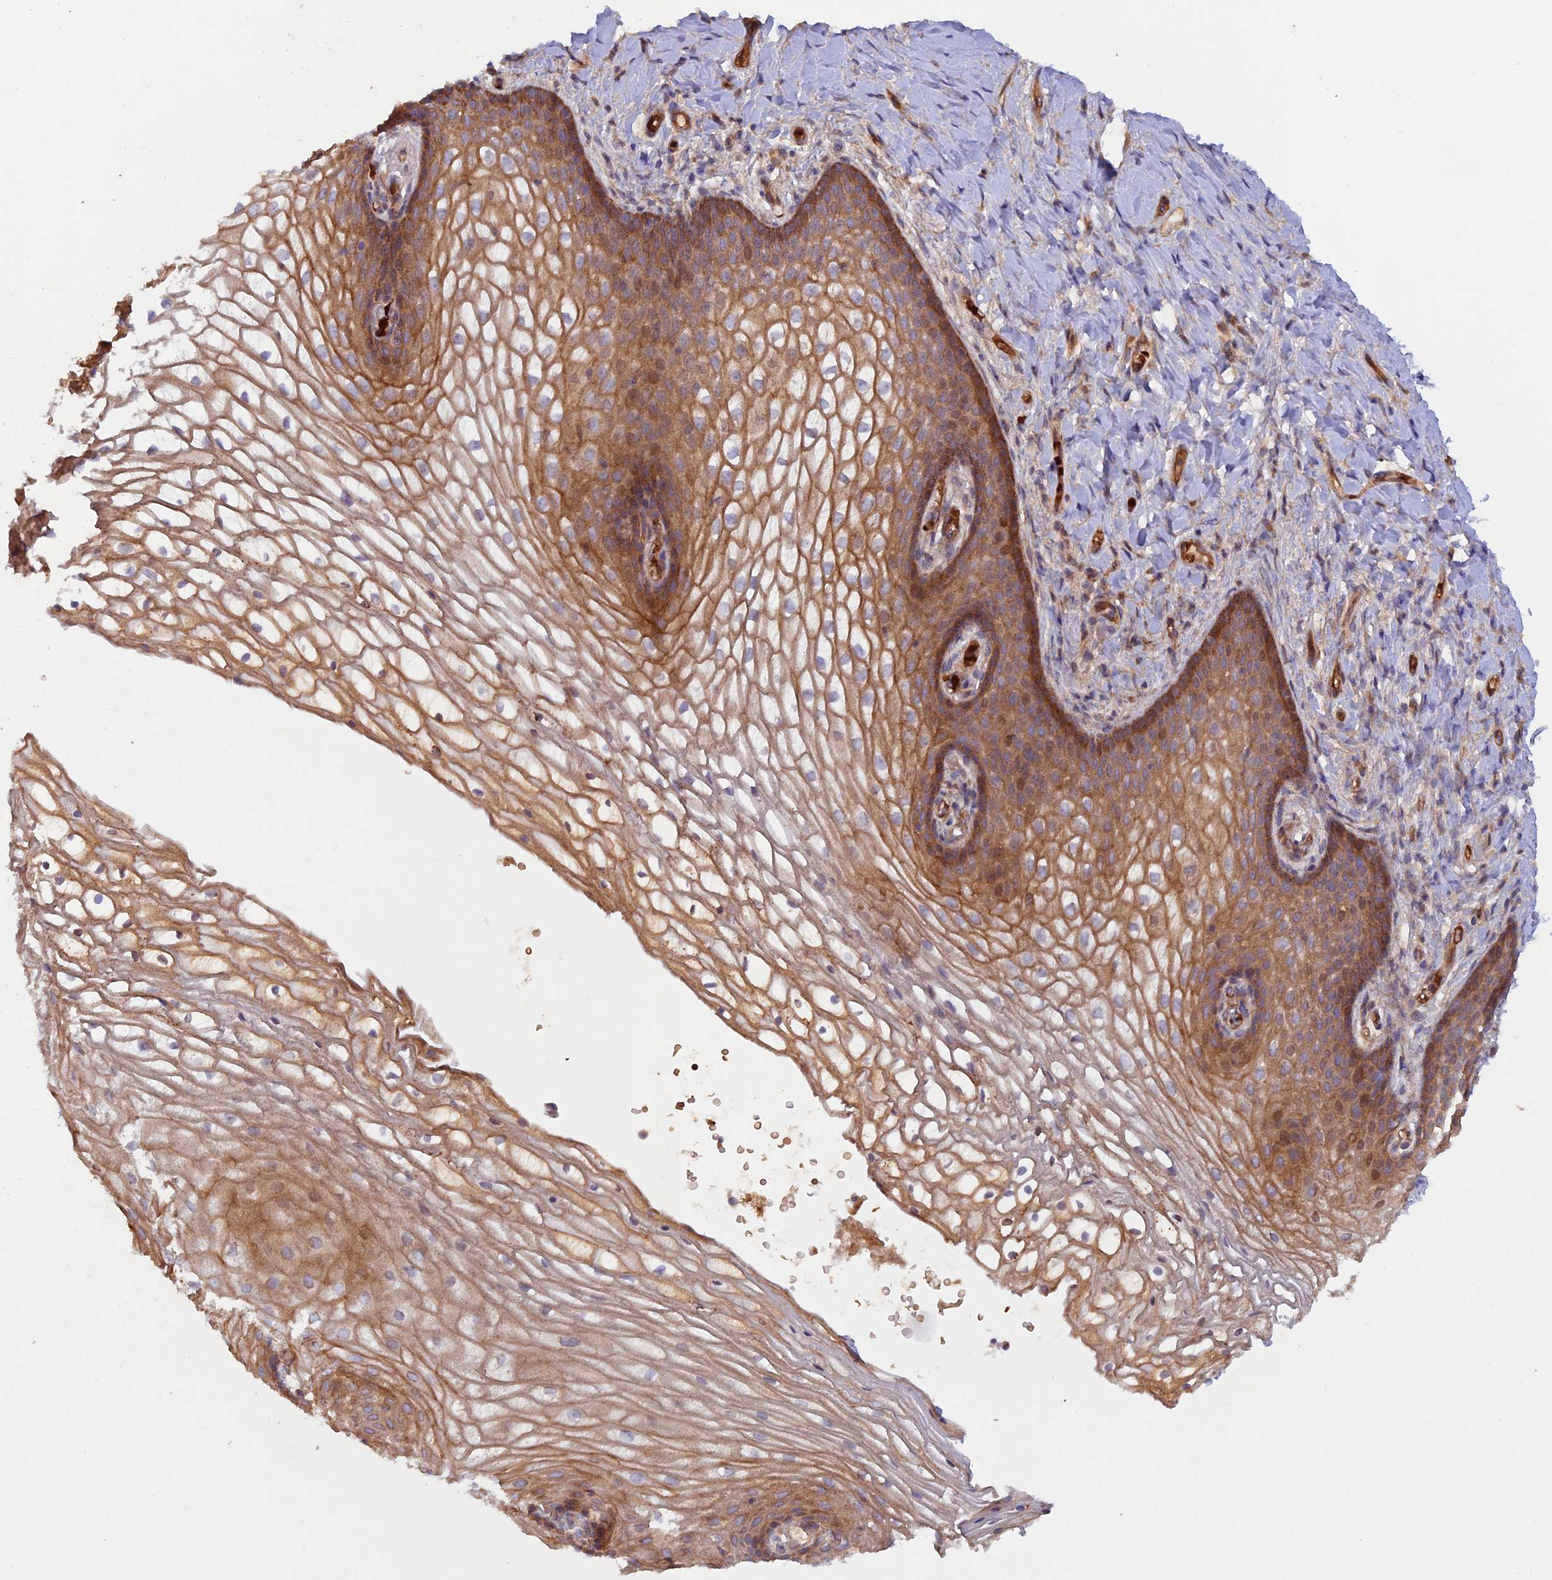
{"staining": {"intensity": "moderate", "quantity": ">75%", "location": "cytoplasmic/membranous"}, "tissue": "vagina", "cell_type": "Squamous epithelial cells", "image_type": "normal", "snomed": [{"axis": "morphology", "description": "Normal tissue, NOS"}, {"axis": "topography", "description": "Vagina"}], "caption": "This is a micrograph of IHC staining of unremarkable vagina, which shows moderate staining in the cytoplasmic/membranous of squamous epithelial cells.", "gene": "GMCL1", "patient": {"sex": "female", "age": 60}}